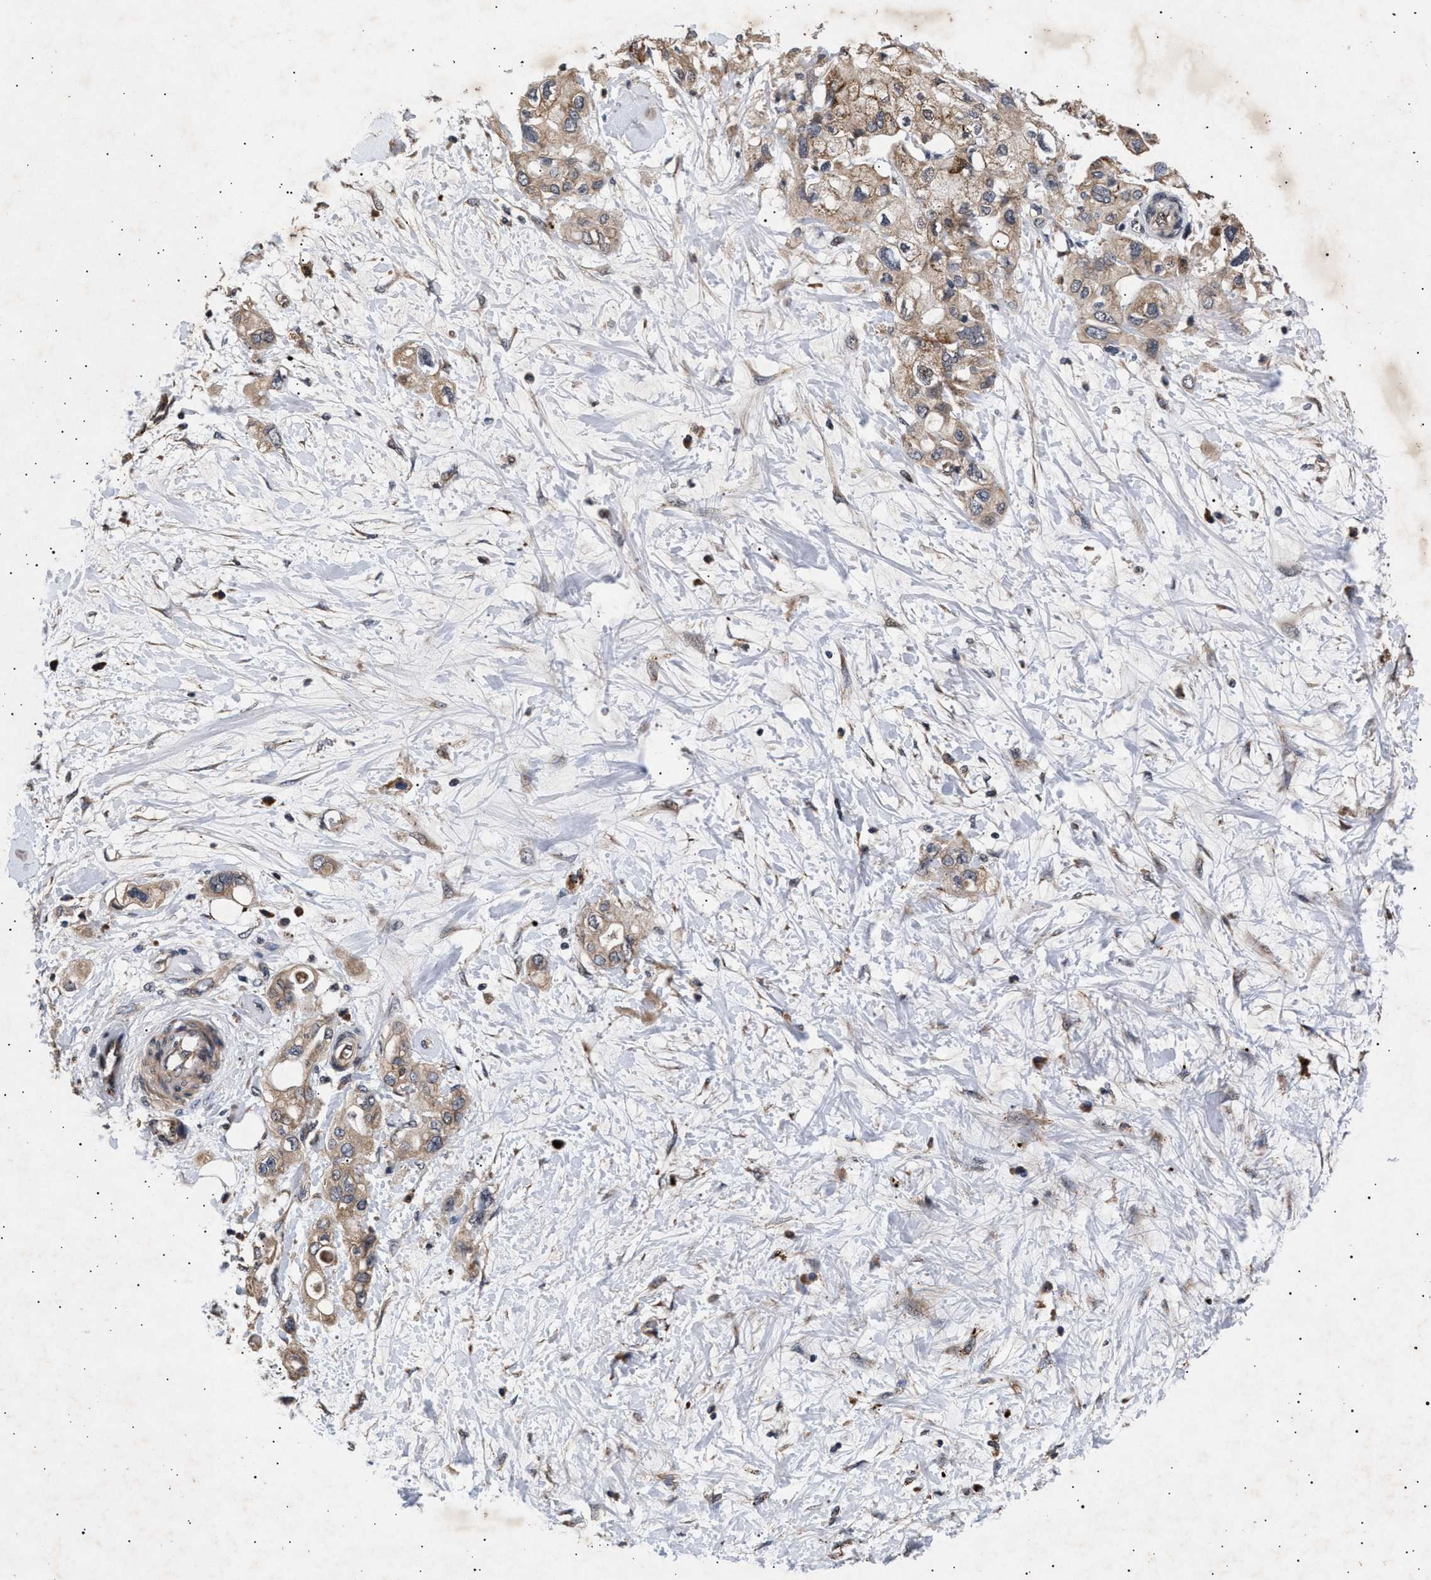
{"staining": {"intensity": "moderate", "quantity": ">75%", "location": "cytoplasmic/membranous"}, "tissue": "pancreatic cancer", "cell_type": "Tumor cells", "image_type": "cancer", "snomed": [{"axis": "morphology", "description": "Adenocarcinoma, NOS"}, {"axis": "topography", "description": "Pancreas"}], "caption": "Adenocarcinoma (pancreatic) was stained to show a protein in brown. There is medium levels of moderate cytoplasmic/membranous expression in approximately >75% of tumor cells.", "gene": "ITGB5", "patient": {"sex": "female", "age": 56}}